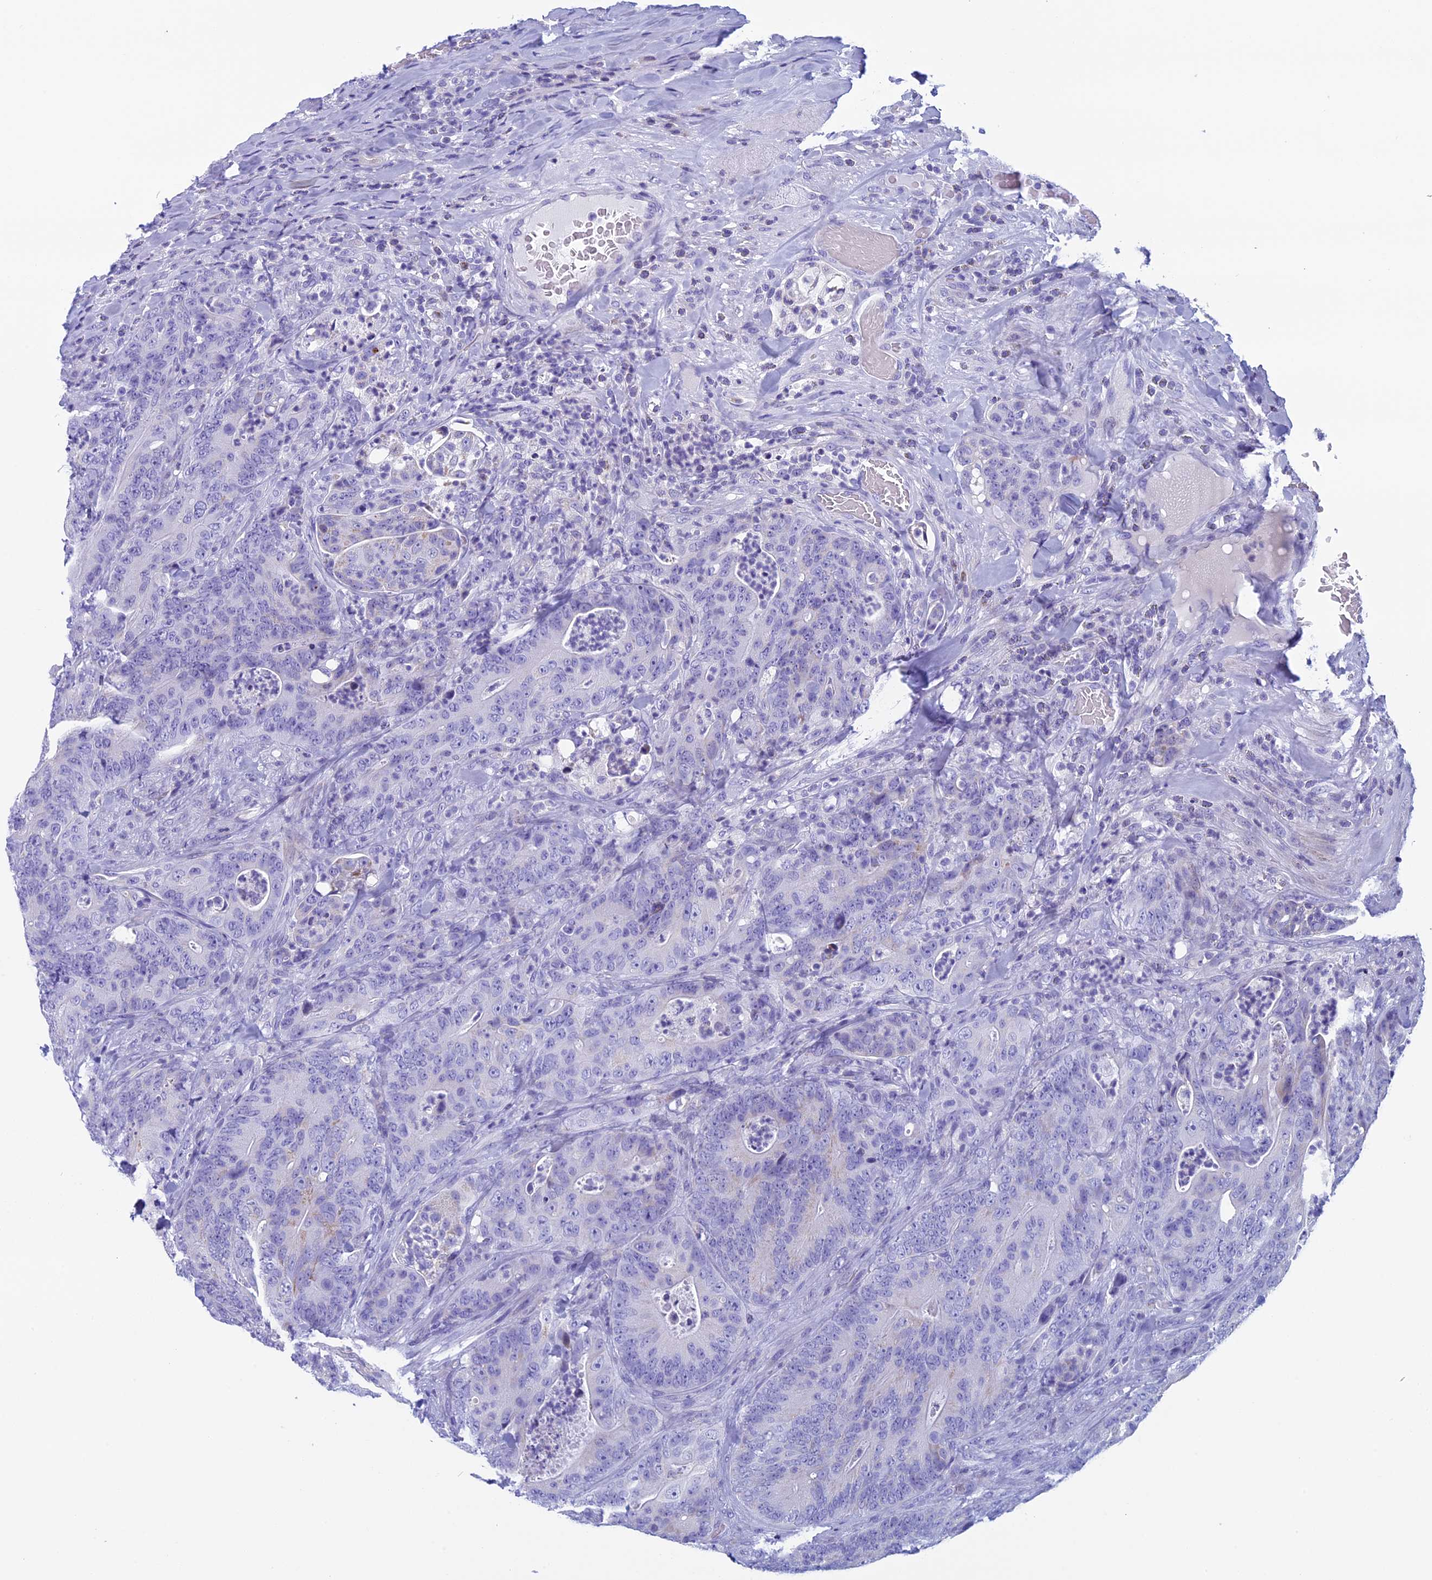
{"staining": {"intensity": "negative", "quantity": "none", "location": "none"}, "tissue": "colorectal cancer", "cell_type": "Tumor cells", "image_type": "cancer", "snomed": [{"axis": "morphology", "description": "Normal tissue, NOS"}, {"axis": "topography", "description": "Colon"}], "caption": "An immunohistochemistry image of colorectal cancer is shown. There is no staining in tumor cells of colorectal cancer.", "gene": "ZNF563", "patient": {"sex": "female", "age": 82}}